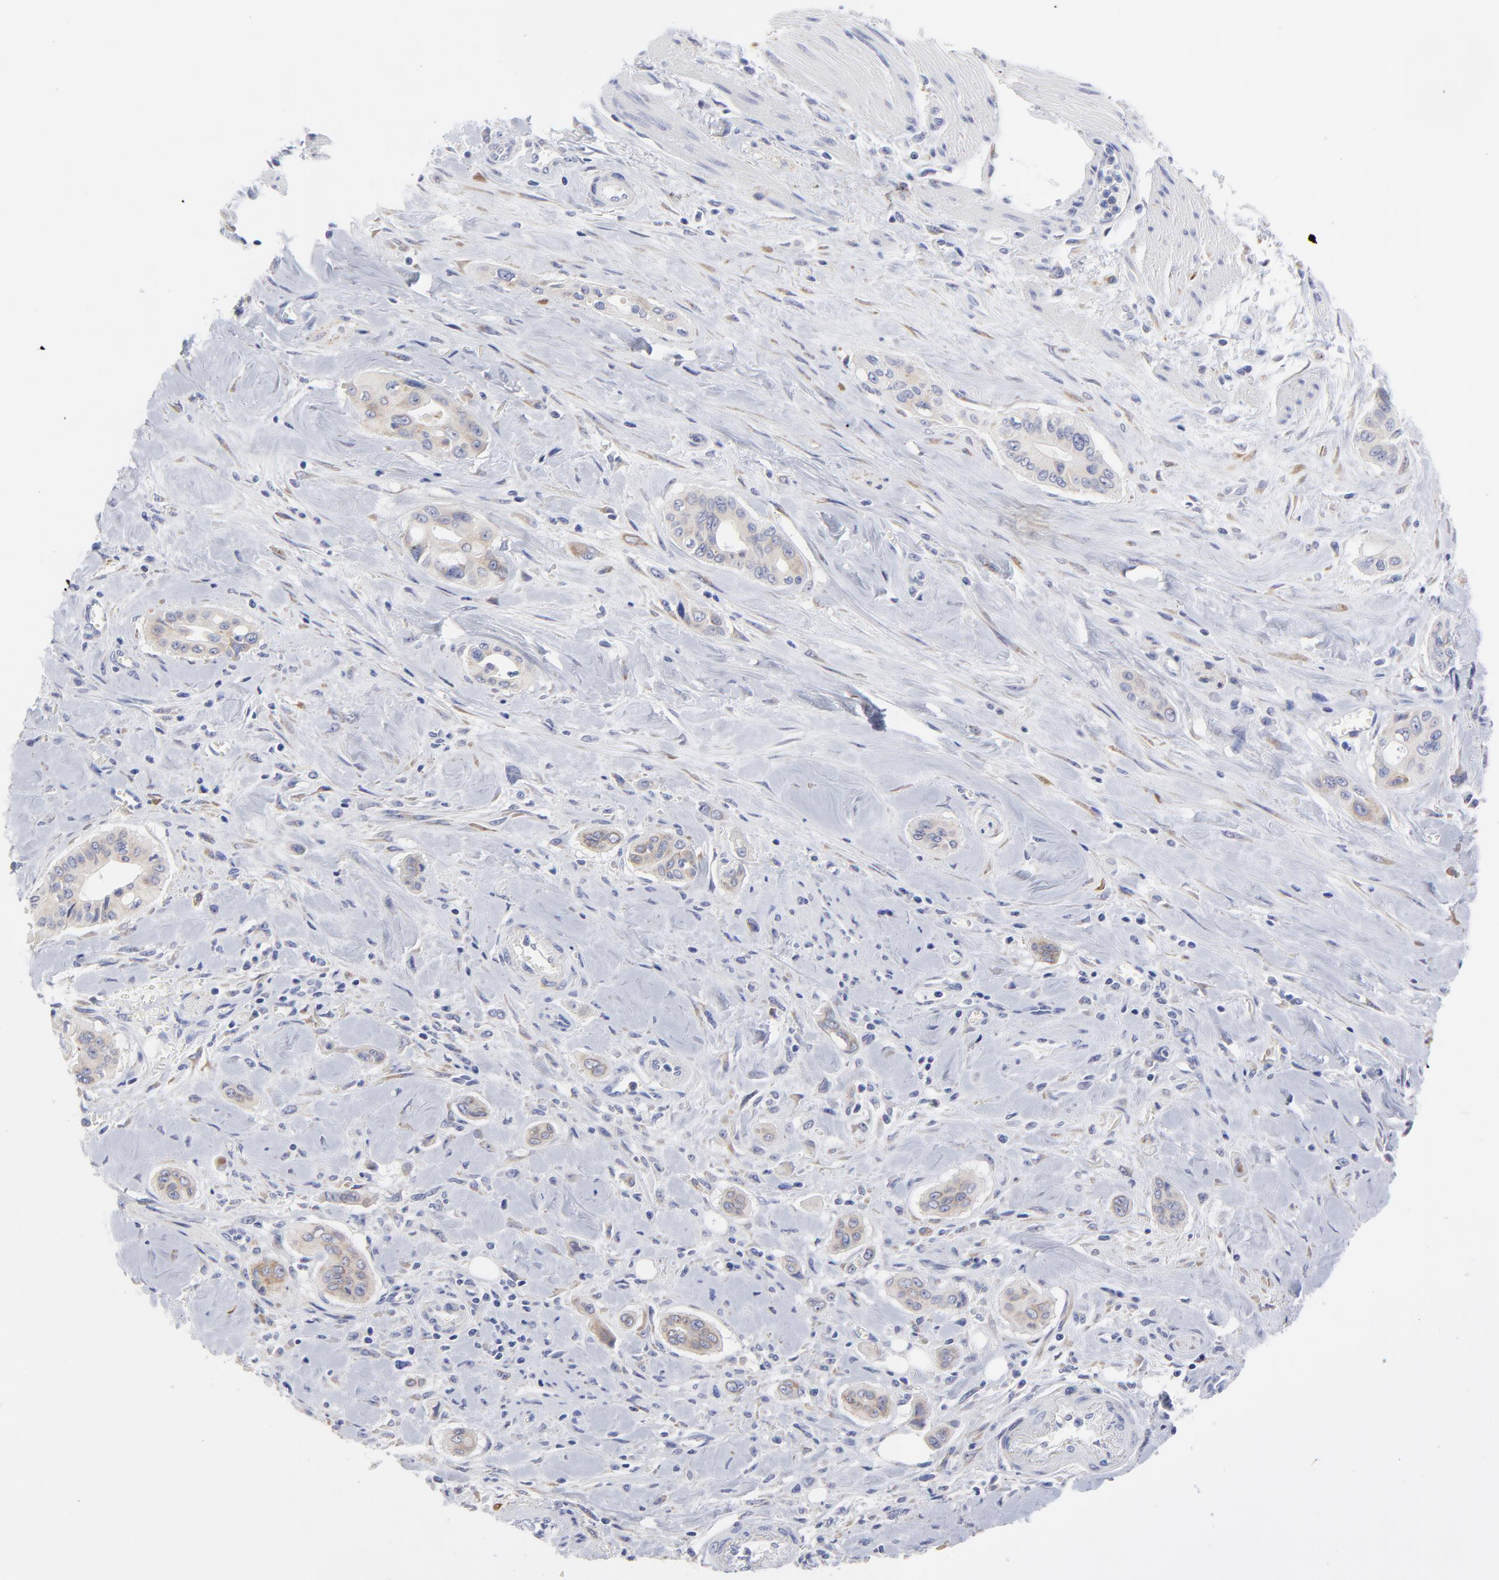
{"staining": {"intensity": "weak", "quantity": ">75%", "location": "cytoplasmic/membranous"}, "tissue": "pancreatic cancer", "cell_type": "Tumor cells", "image_type": "cancer", "snomed": [{"axis": "morphology", "description": "Adenocarcinoma, NOS"}, {"axis": "topography", "description": "Pancreas"}], "caption": "High-magnification brightfield microscopy of pancreatic adenocarcinoma stained with DAB (3,3'-diaminobenzidine) (brown) and counterstained with hematoxylin (blue). tumor cells exhibit weak cytoplasmic/membranous staining is identified in approximately>75% of cells.", "gene": "DUSP9", "patient": {"sex": "male", "age": 77}}